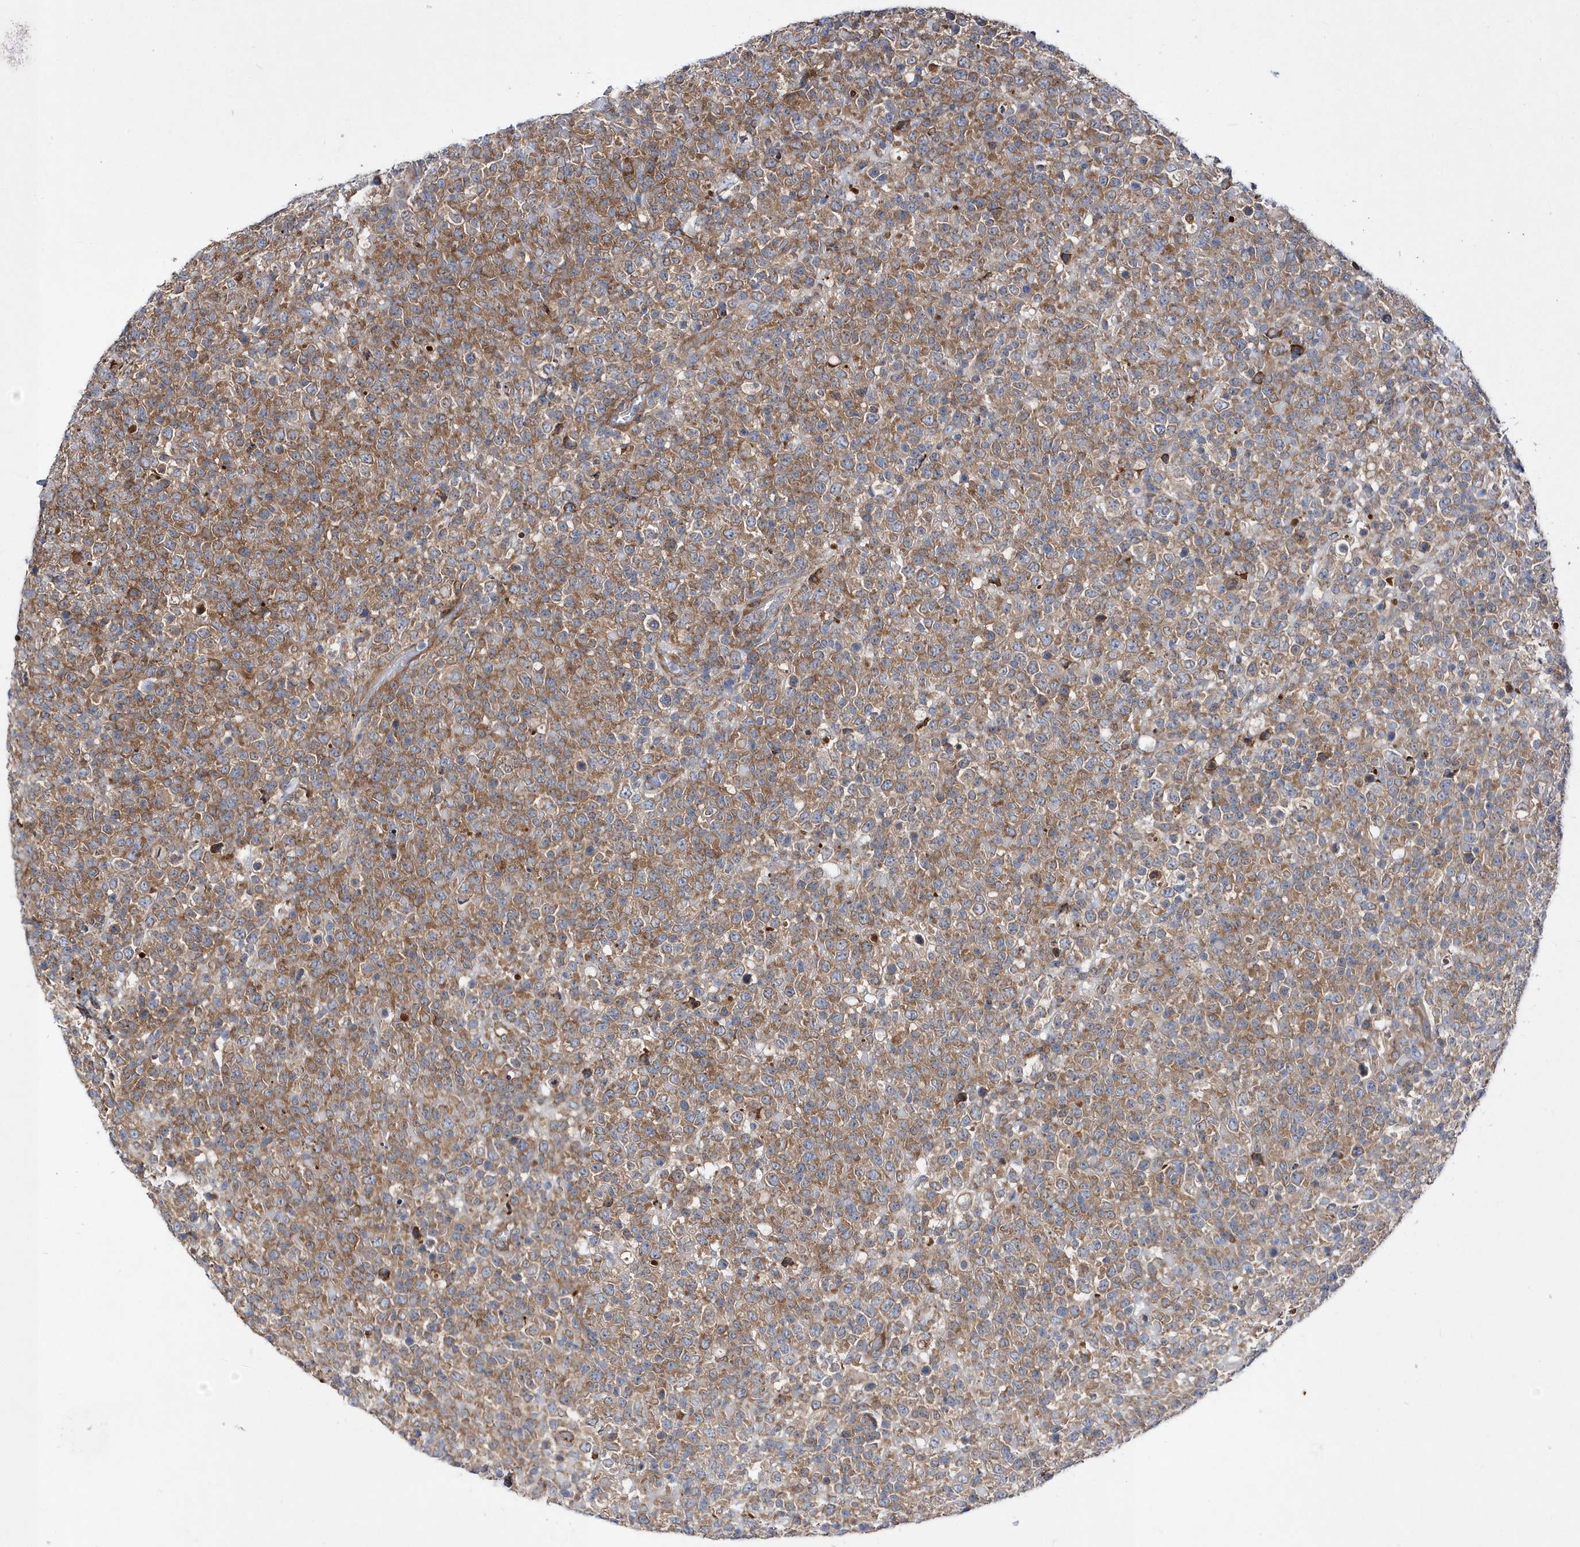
{"staining": {"intensity": "moderate", "quantity": ">75%", "location": "cytoplasmic/membranous"}, "tissue": "lymphoma", "cell_type": "Tumor cells", "image_type": "cancer", "snomed": [{"axis": "morphology", "description": "Malignant lymphoma, non-Hodgkin's type, High grade"}, {"axis": "topography", "description": "Colon"}], "caption": "An image showing moderate cytoplasmic/membranous positivity in about >75% of tumor cells in malignant lymphoma, non-Hodgkin's type (high-grade), as visualized by brown immunohistochemical staining.", "gene": "JKAMP", "patient": {"sex": "female", "age": 53}}